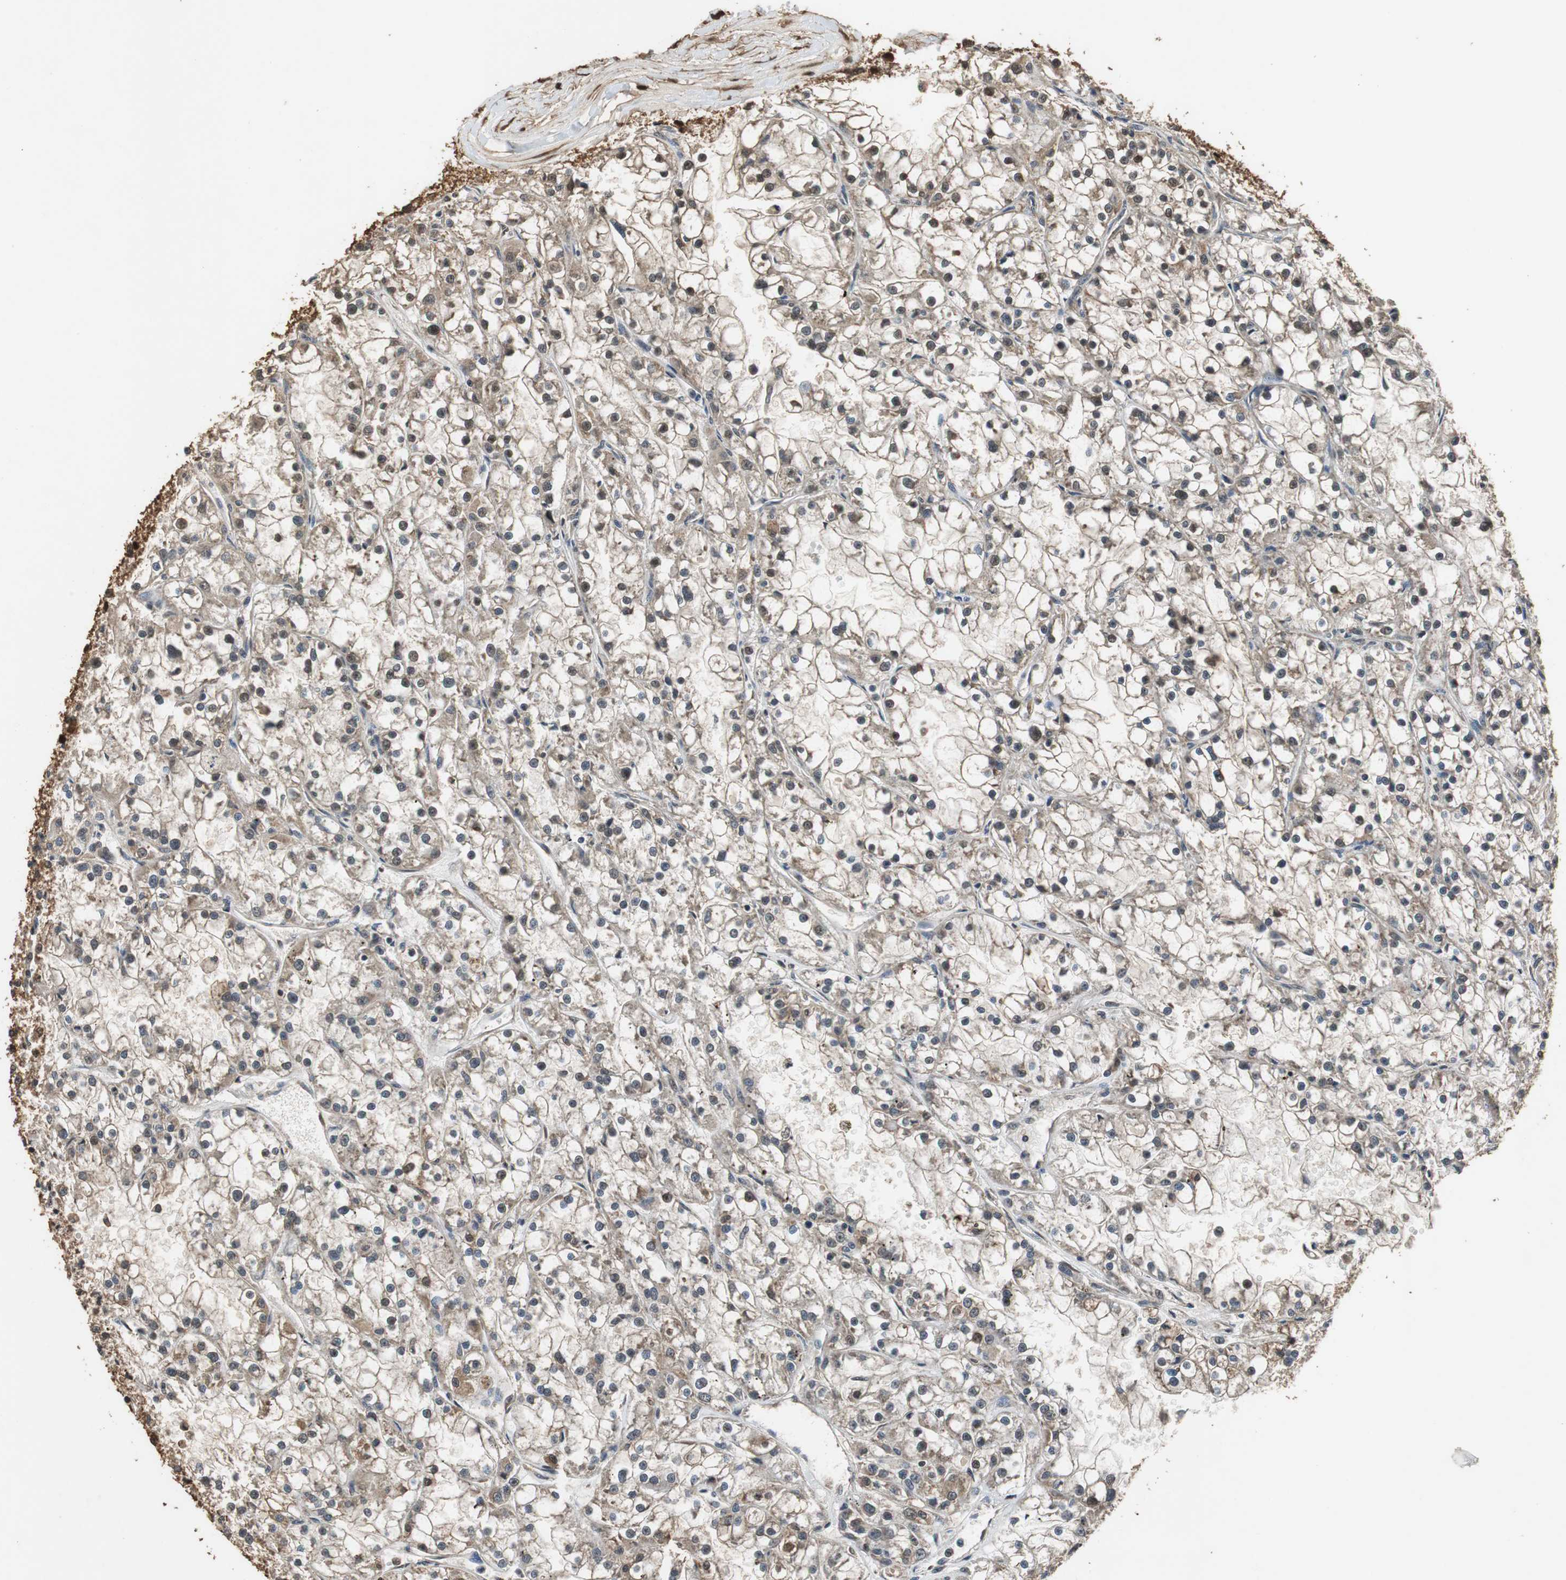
{"staining": {"intensity": "strong", "quantity": ">75%", "location": "cytoplasmic/membranous,nuclear"}, "tissue": "renal cancer", "cell_type": "Tumor cells", "image_type": "cancer", "snomed": [{"axis": "morphology", "description": "Adenocarcinoma, NOS"}, {"axis": "topography", "description": "Kidney"}], "caption": "A high amount of strong cytoplasmic/membranous and nuclear expression is present in about >75% of tumor cells in renal cancer (adenocarcinoma) tissue.", "gene": "ZNF18", "patient": {"sex": "female", "age": 52}}